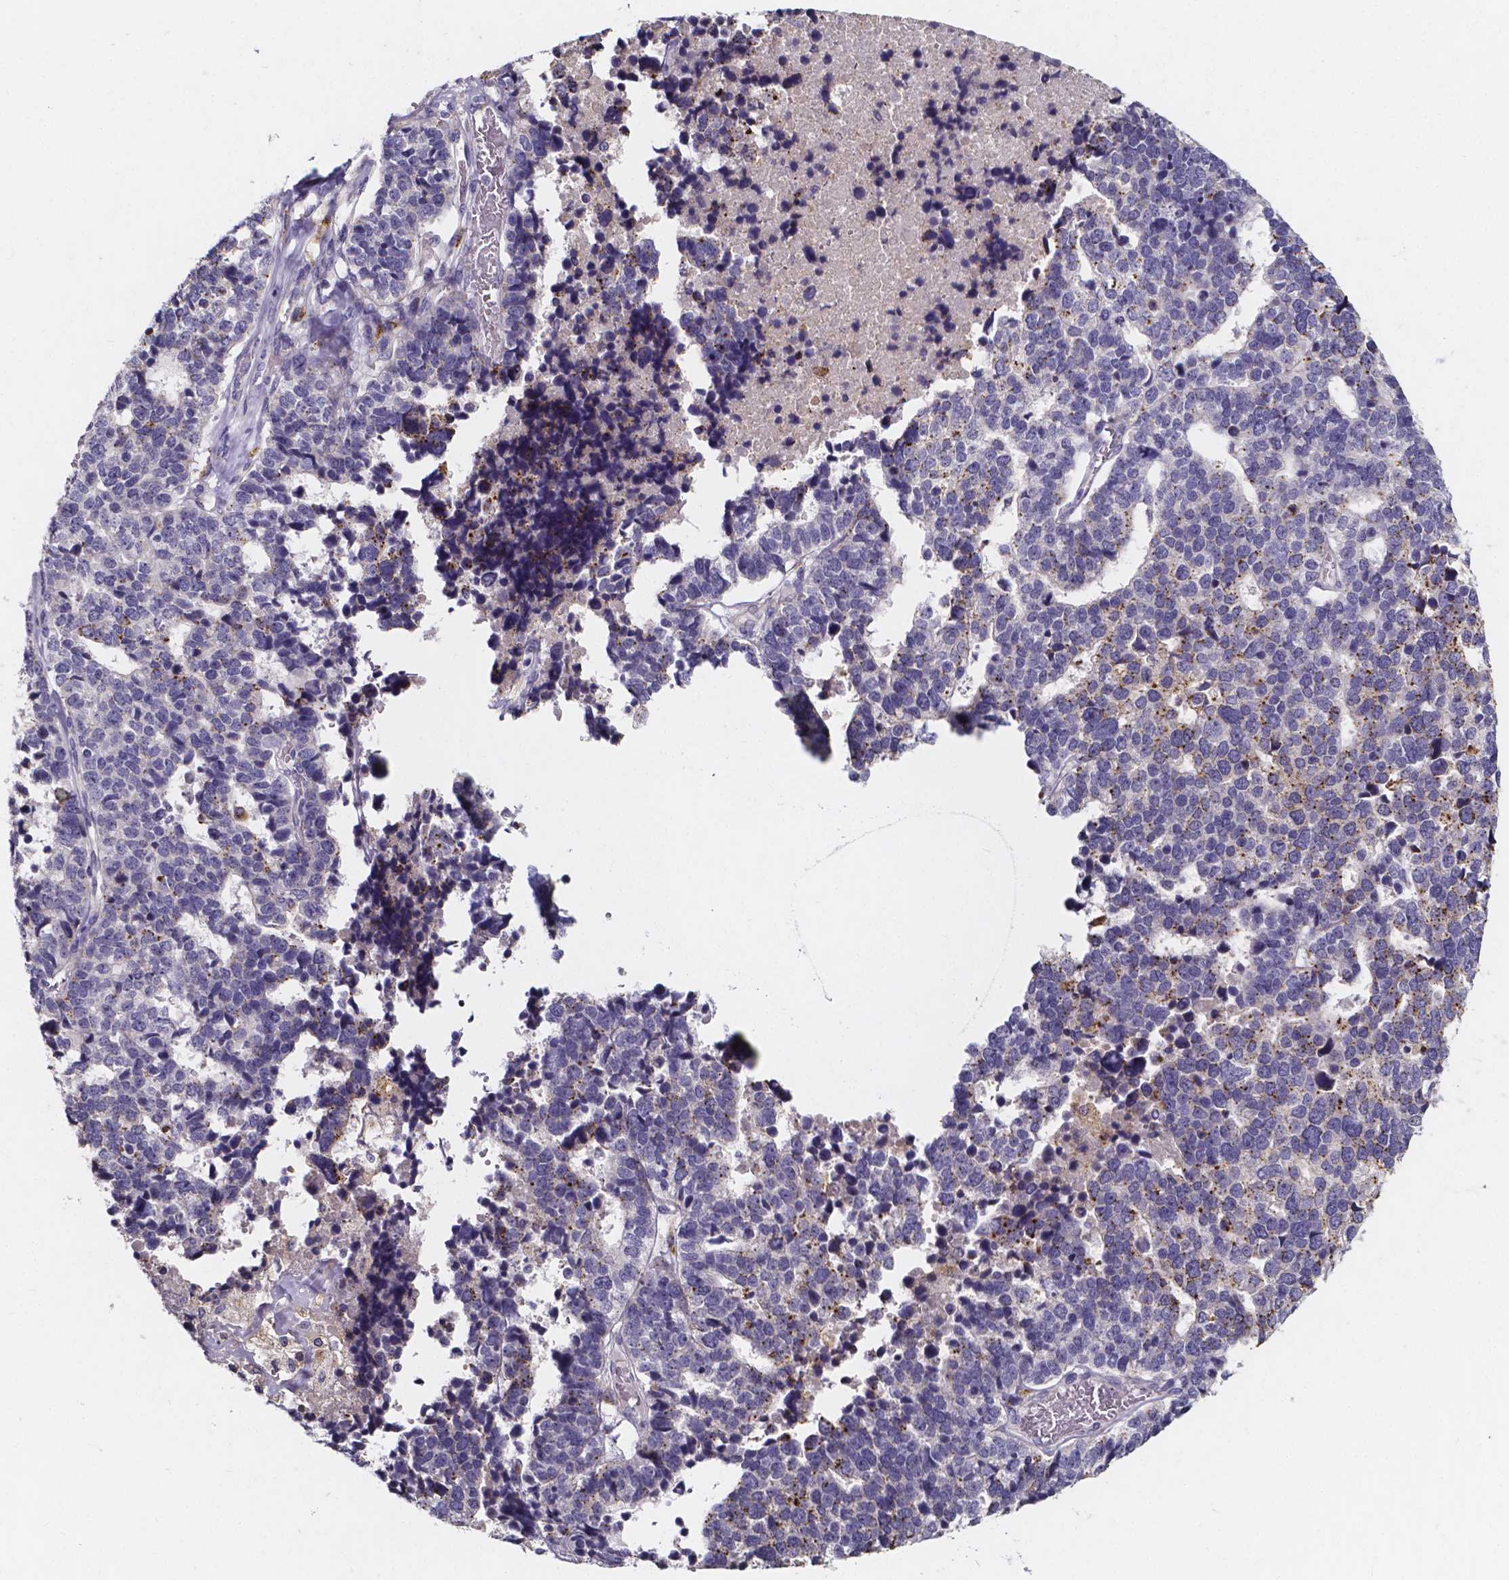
{"staining": {"intensity": "moderate", "quantity": "<25%", "location": "cytoplasmic/membranous"}, "tissue": "stomach cancer", "cell_type": "Tumor cells", "image_type": "cancer", "snomed": [{"axis": "morphology", "description": "Adenocarcinoma, NOS"}, {"axis": "topography", "description": "Stomach"}], "caption": "Protein expression by IHC reveals moderate cytoplasmic/membranous positivity in about <25% of tumor cells in adenocarcinoma (stomach). (DAB (3,3'-diaminobenzidine) IHC with brightfield microscopy, high magnification).", "gene": "THEMIS", "patient": {"sex": "male", "age": 69}}